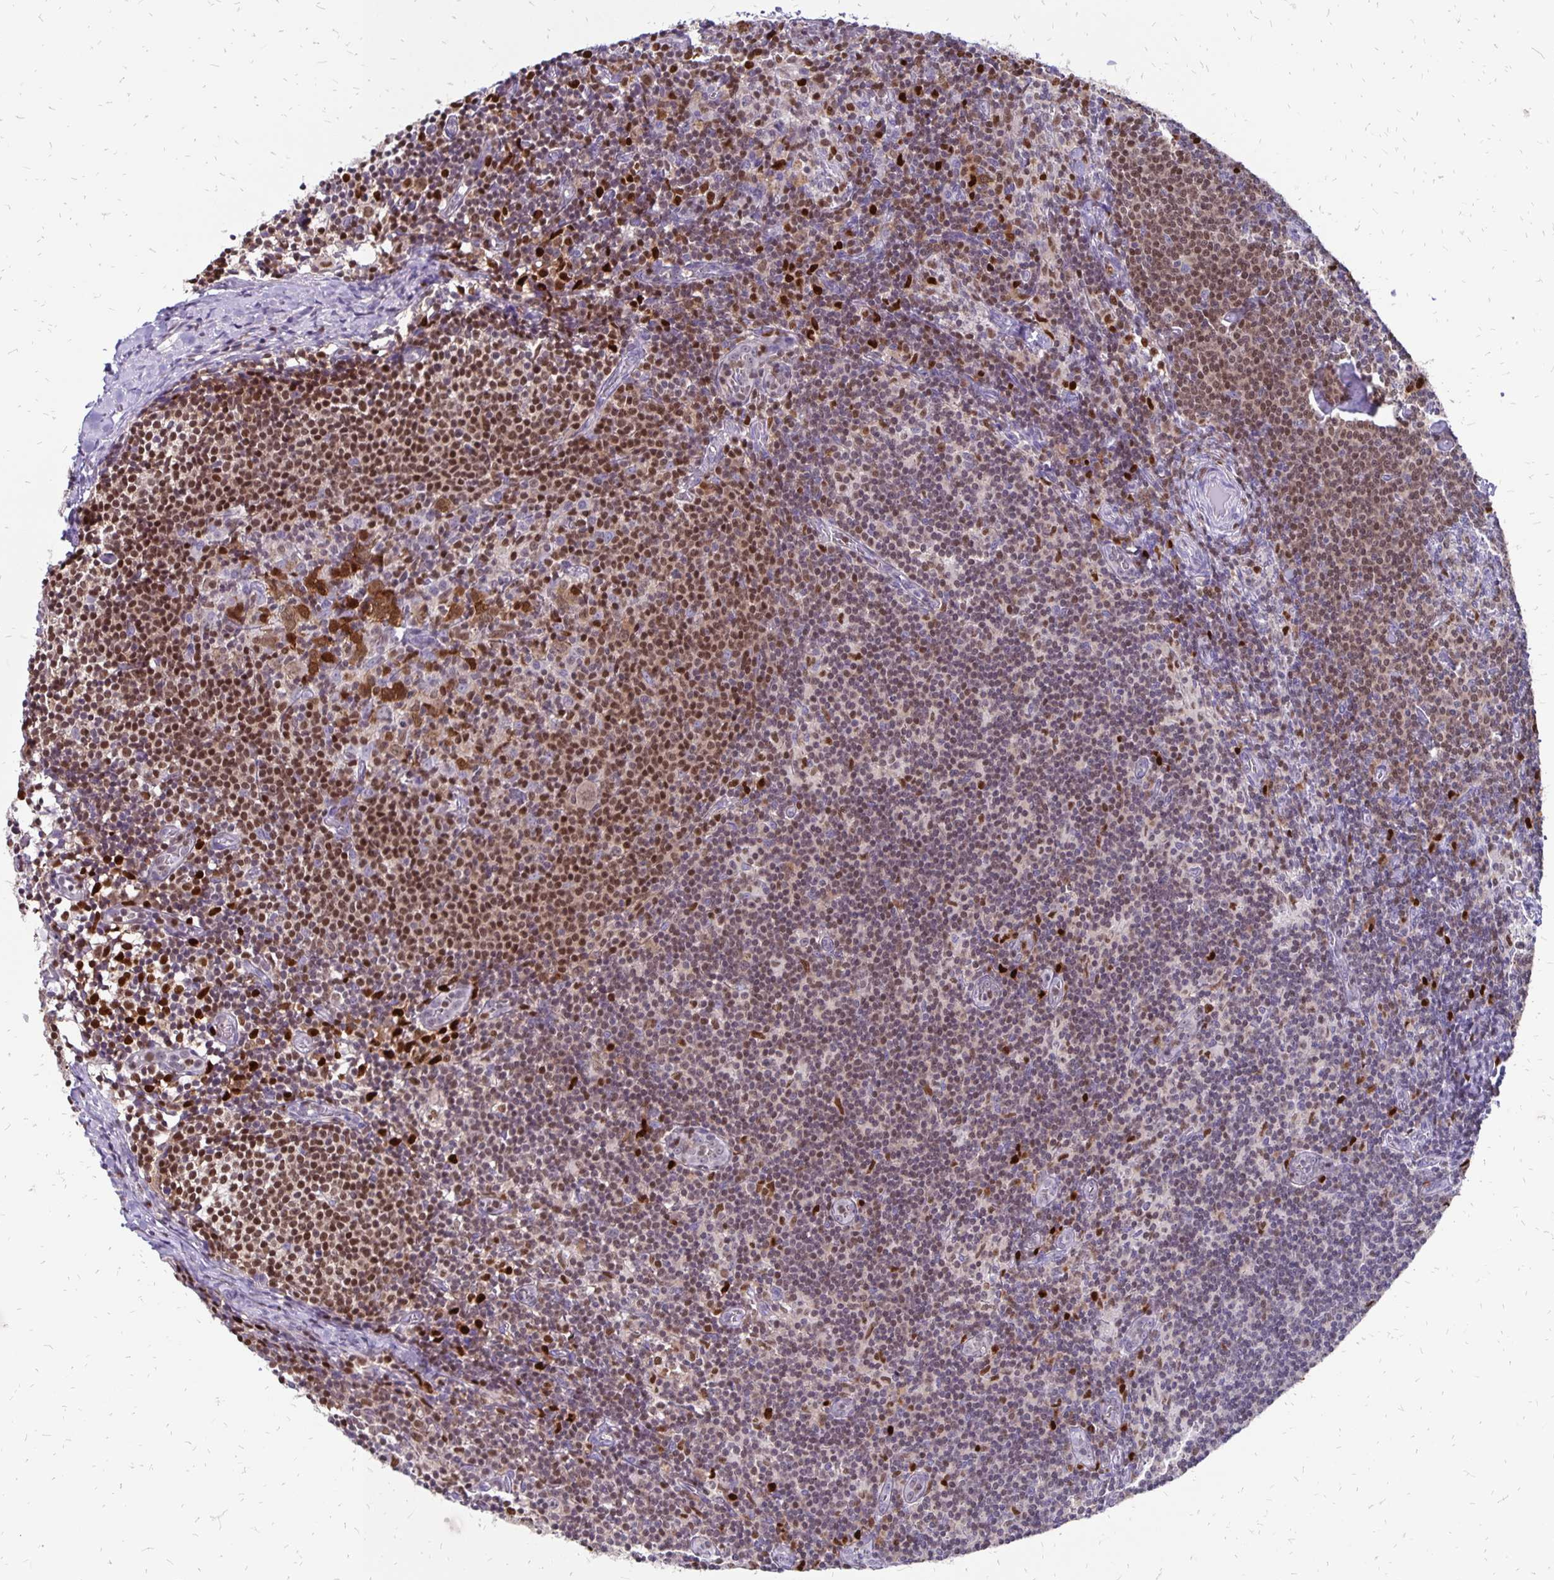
{"staining": {"intensity": "strong", "quantity": "25%-75%", "location": "cytoplasmic/membranous,nuclear"}, "tissue": "lymph node", "cell_type": "Germinal center cells", "image_type": "normal", "snomed": [{"axis": "morphology", "description": "Normal tissue, NOS"}, {"axis": "topography", "description": "Lymph node"}], "caption": "Immunohistochemical staining of benign lymph node shows strong cytoplasmic/membranous,nuclear protein expression in about 25%-75% of germinal center cells. The staining is performed using DAB brown chromogen to label protein expression. The nuclei are counter-stained blue using hematoxylin.", "gene": "DCK", "patient": {"sex": "female", "age": 41}}